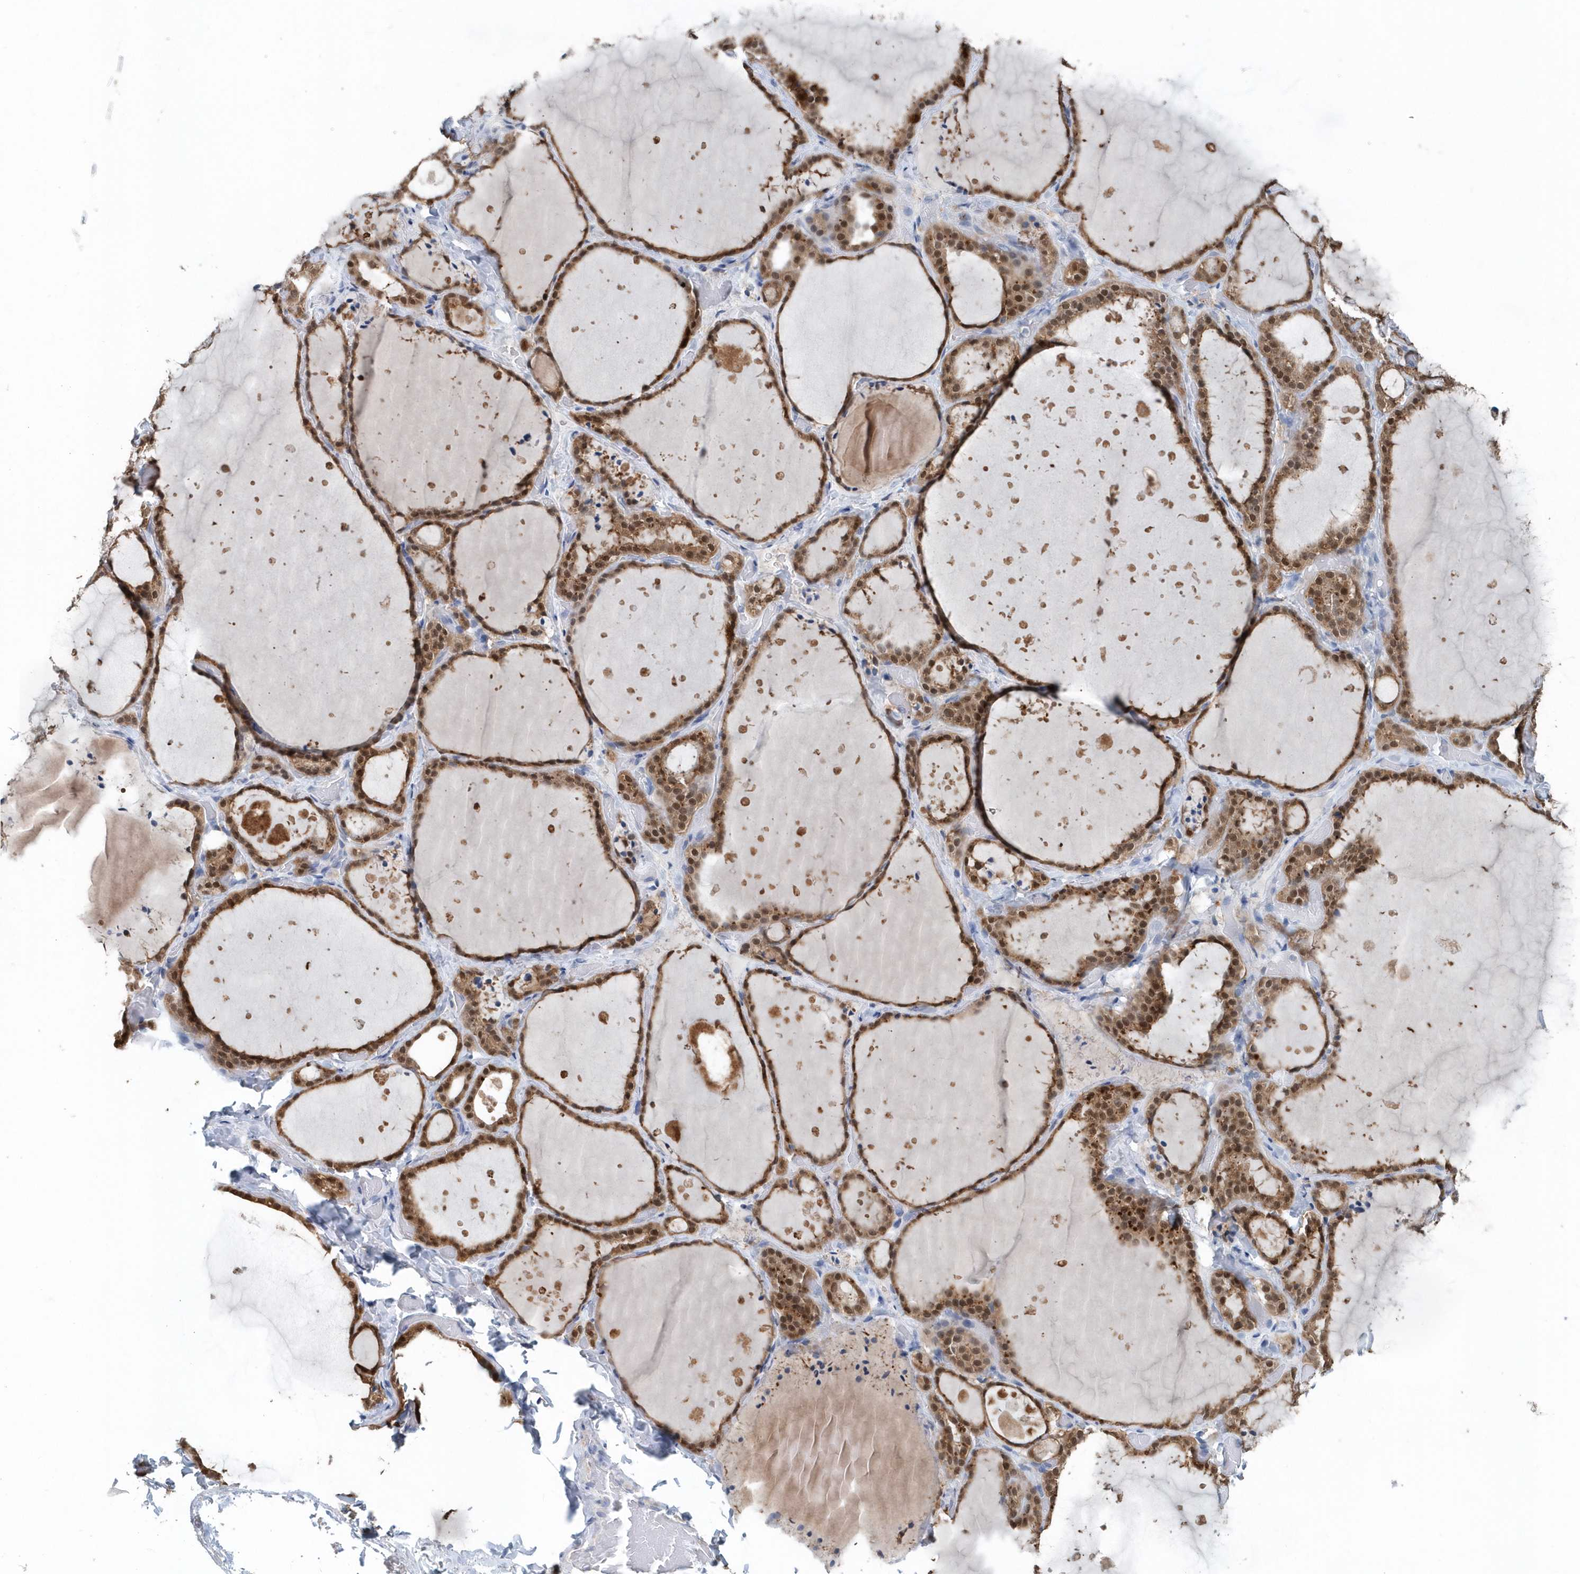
{"staining": {"intensity": "strong", "quantity": ">75%", "location": "cytoplasmic/membranous,nuclear"}, "tissue": "thyroid gland", "cell_type": "Glandular cells", "image_type": "normal", "snomed": [{"axis": "morphology", "description": "Normal tissue, NOS"}, {"axis": "topography", "description": "Thyroid gland"}], "caption": "Unremarkable thyroid gland reveals strong cytoplasmic/membranous,nuclear staining in approximately >75% of glandular cells (IHC, brightfield microscopy, high magnification)..", "gene": "PFN2", "patient": {"sex": "female", "age": 44}}